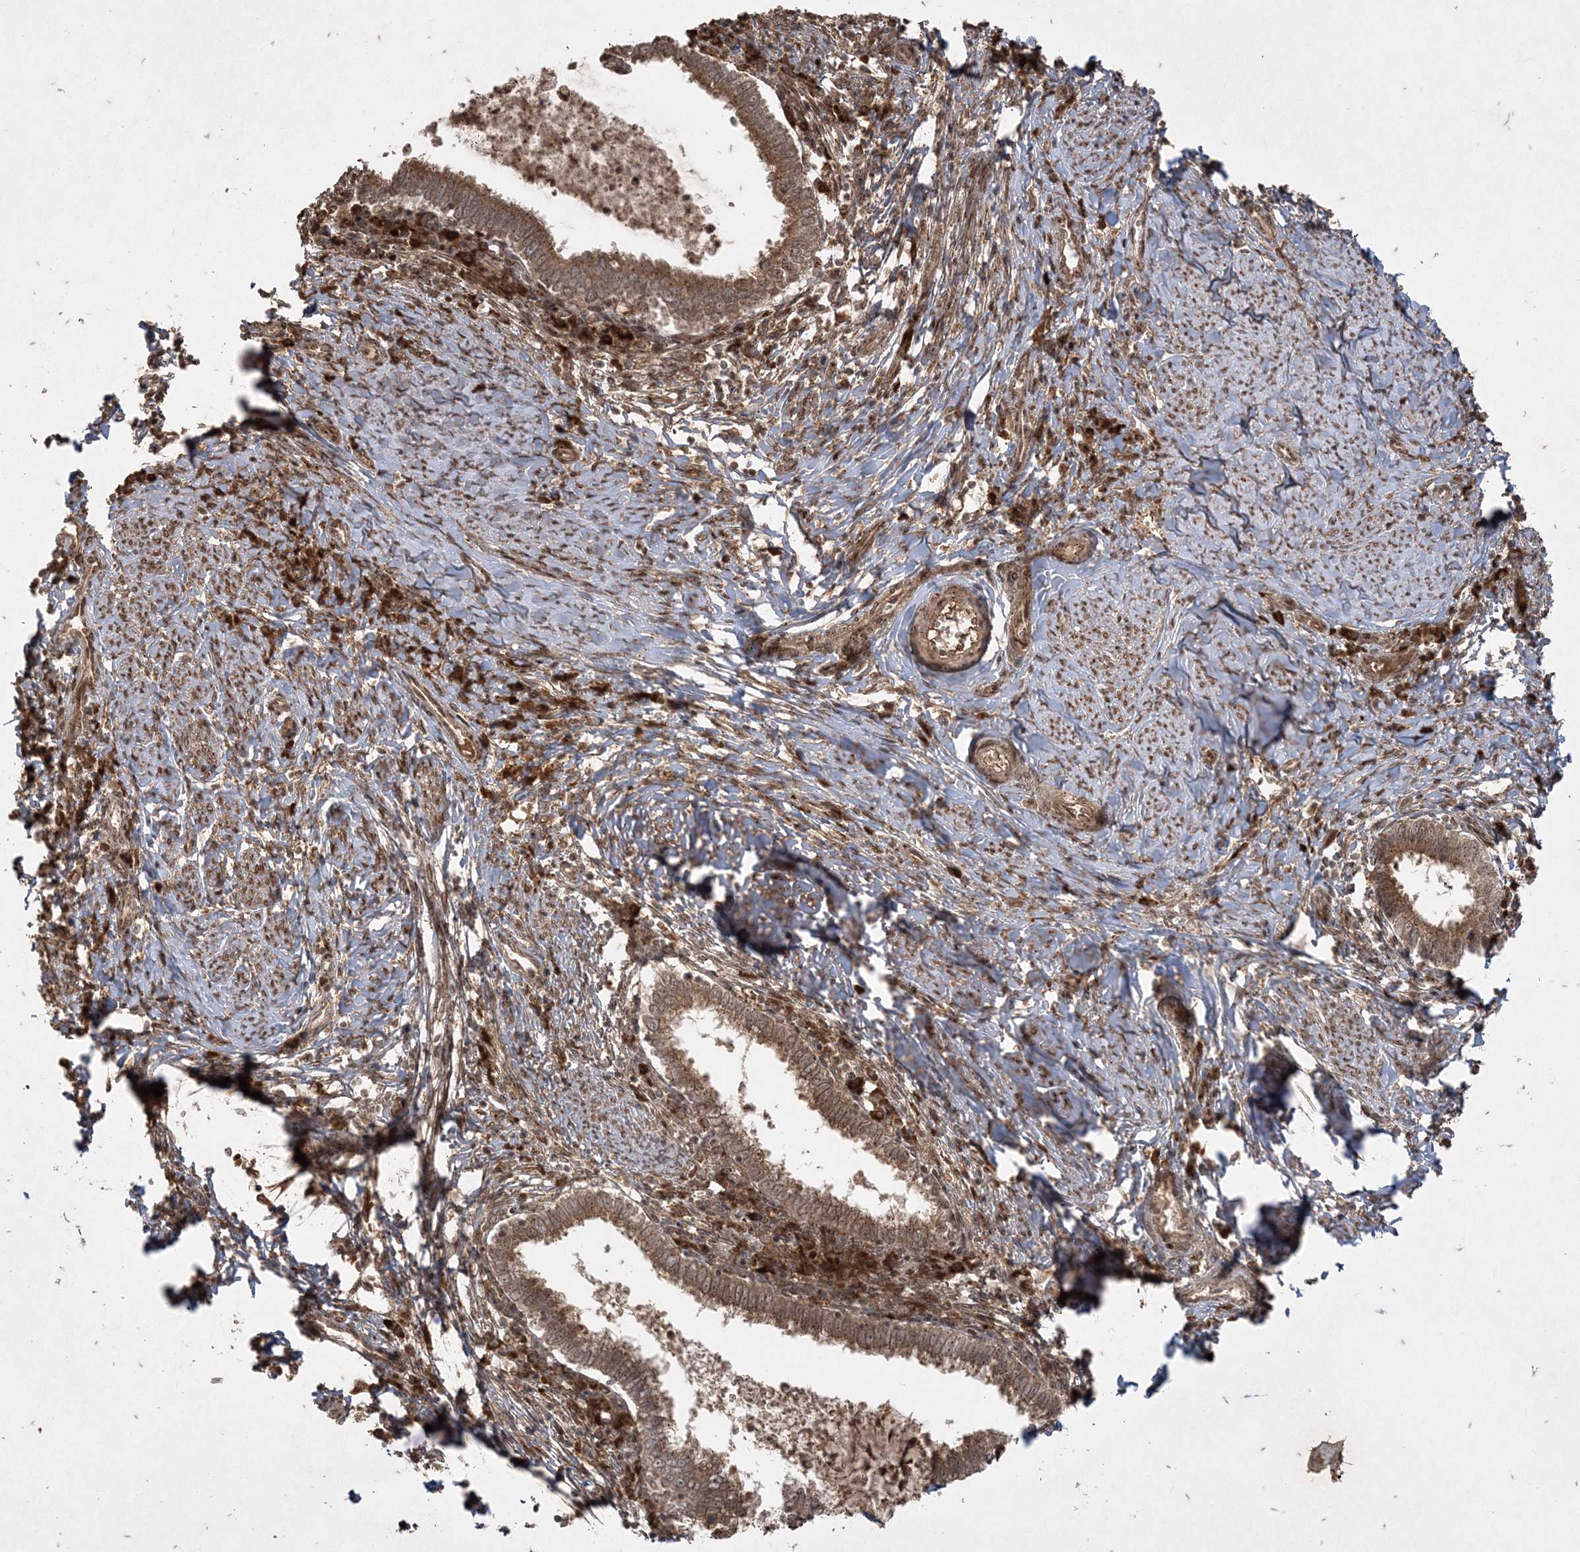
{"staining": {"intensity": "moderate", "quantity": ">75%", "location": "cytoplasmic/membranous,nuclear"}, "tissue": "cervical cancer", "cell_type": "Tumor cells", "image_type": "cancer", "snomed": [{"axis": "morphology", "description": "Adenocarcinoma, NOS"}, {"axis": "topography", "description": "Cervix"}], "caption": "IHC (DAB) staining of human cervical cancer (adenocarcinoma) demonstrates moderate cytoplasmic/membranous and nuclear protein staining in approximately >75% of tumor cells.", "gene": "RRAS", "patient": {"sex": "female", "age": 36}}